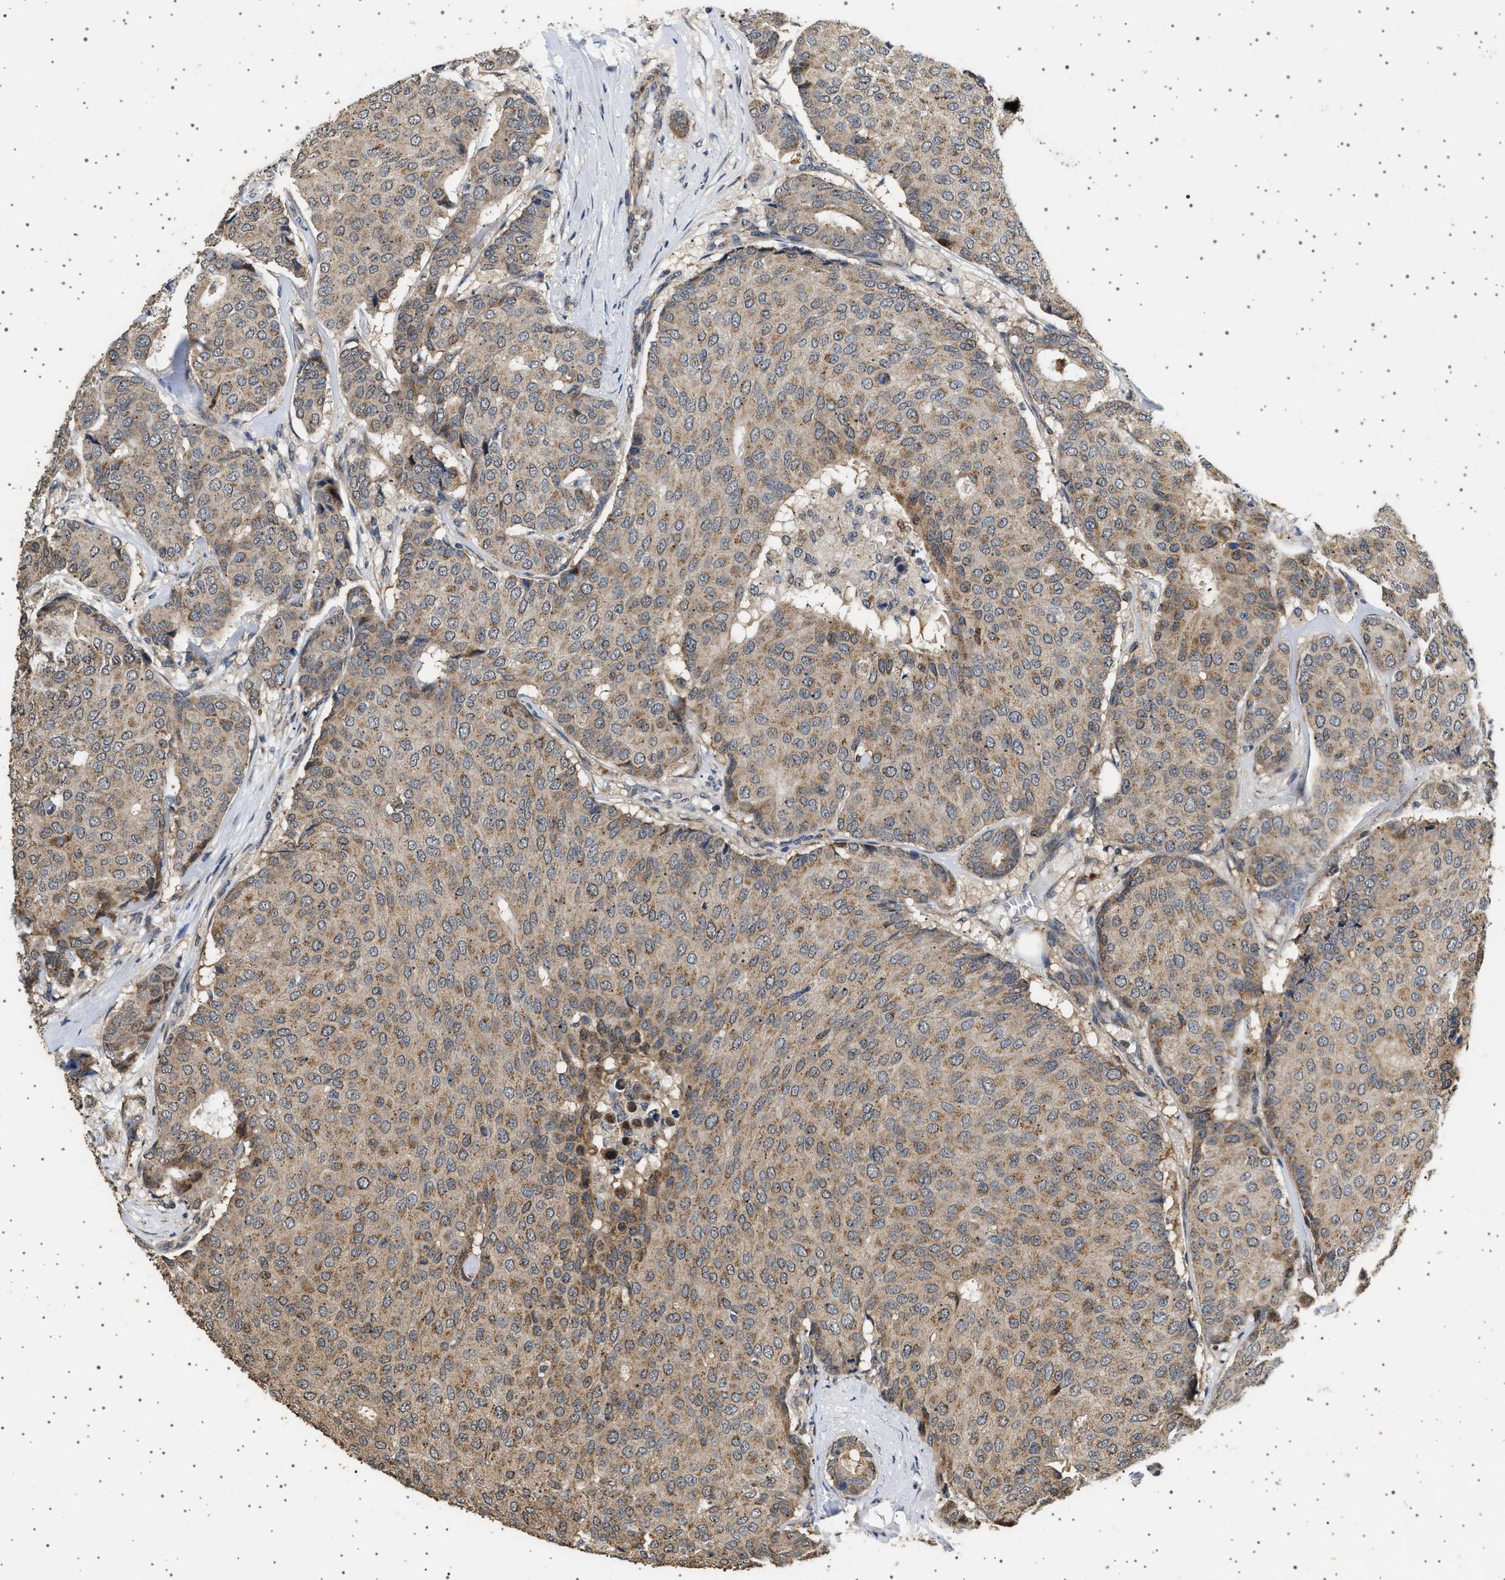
{"staining": {"intensity": "moderate", "quantity": ">75%", "location": "cytoplasmic/membranous"}, "tissue": "breast cancer", "cell_type": "Tumor cells", "image_type": "cancer", "snomed": [{"axis": "morphology", "description": "Duct carcinoma"}, {"axis": "topography", "description": "Breast"}], "caption": "The micrograph shows immunohistochemical staining of infiltrating ductal carcinoma (breast). There is moderate cytoplasmic/membranous positivity is seen in approximately >75% of tumor cells. (IHC, brightfield microscopy, high magnification).", "gene": "KCNA4", "patient": {"sex": "female", "age": 75}}